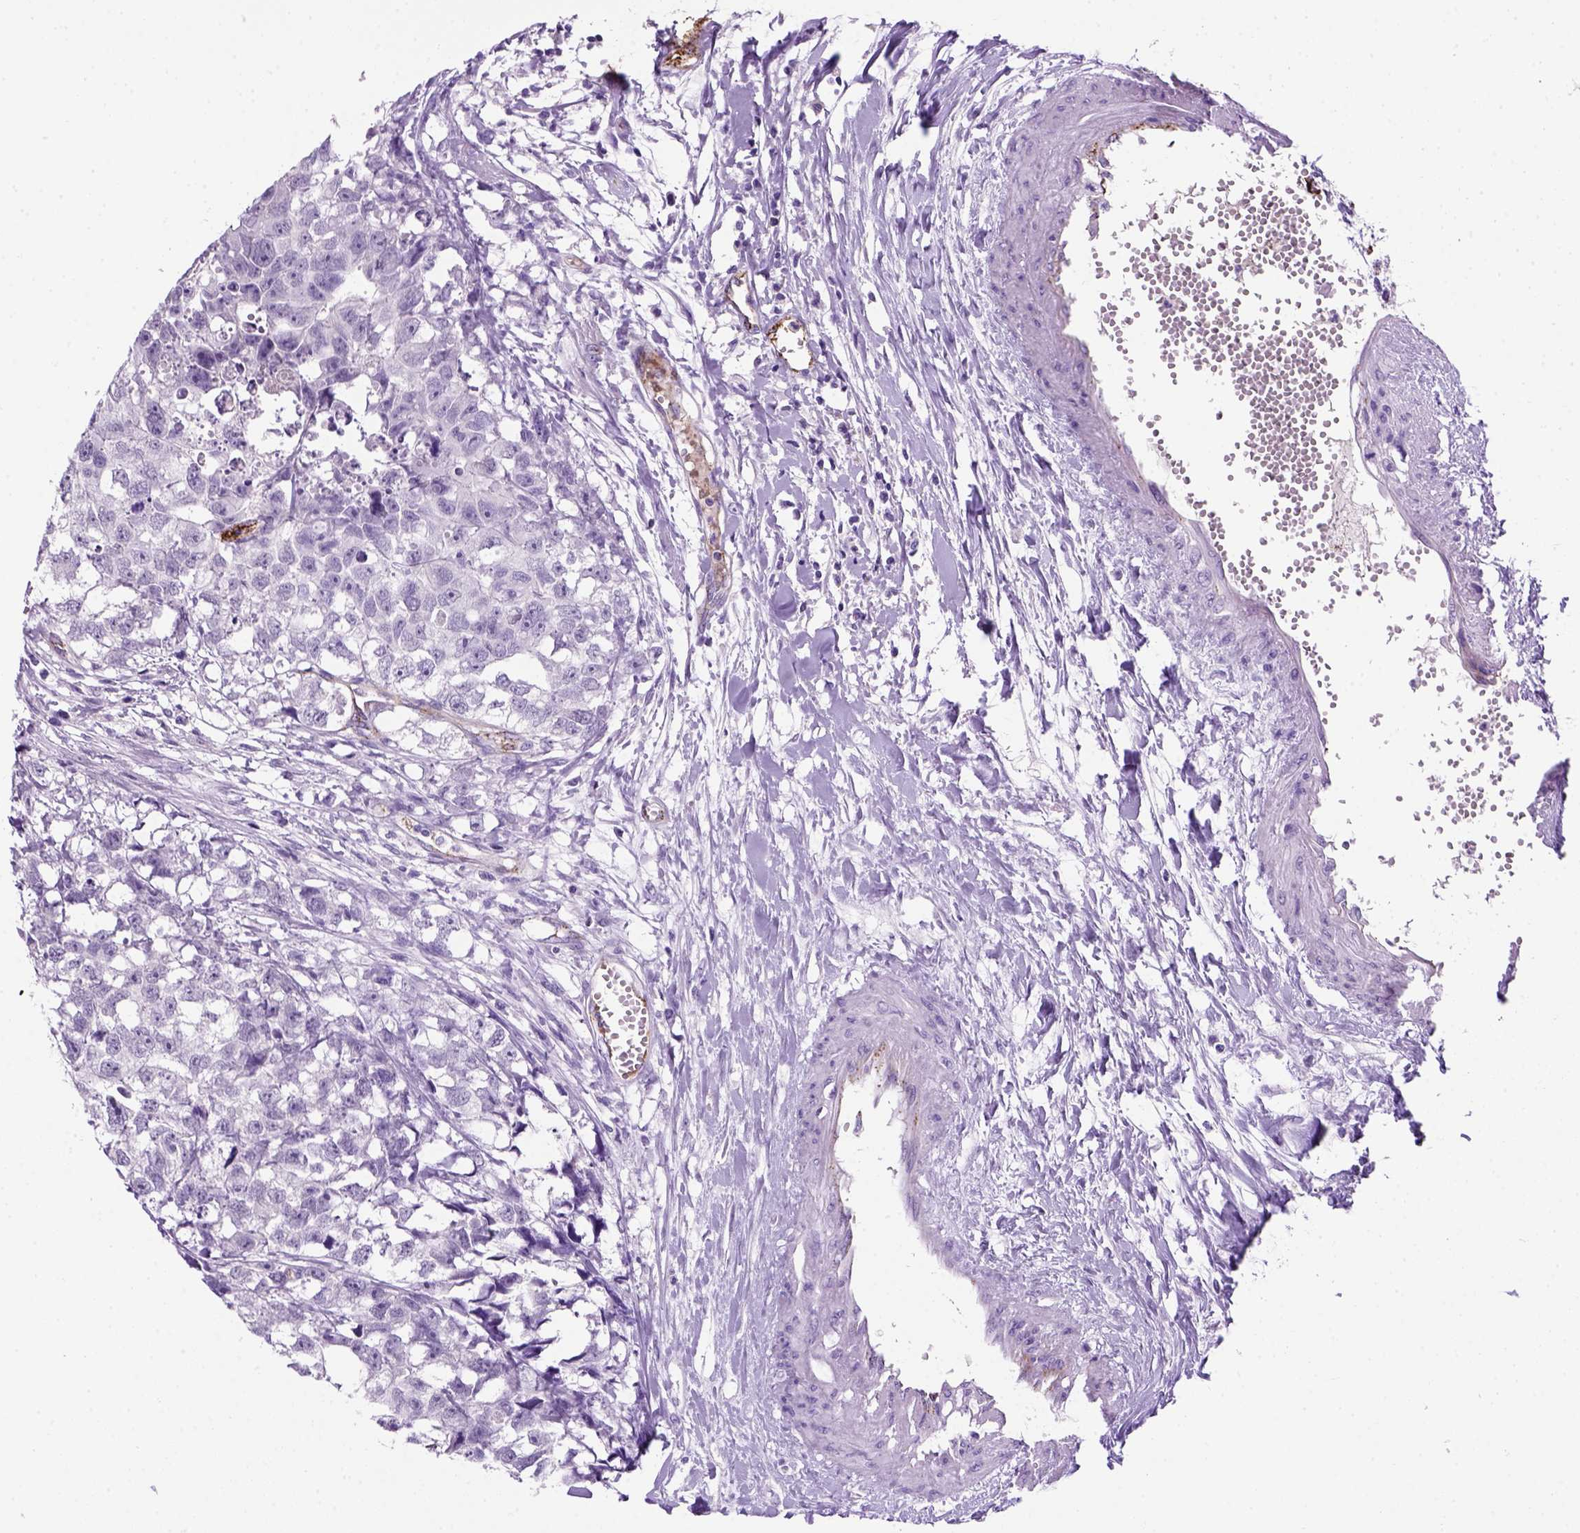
{"staining": {"intensity": "negative", "quantity": "none", "location": "none"}, "tissue": "testis cancer", "cell_type": "Tumor cells", "image_type": "cancer", "snomed": [{"axis": "morphology", "description": "Carcinoma, Embryonal, NOS"}, {"axis": "morphology", "description": "Teratoma, malignant, NOS"}, {"axis": "topography", "description": "Testis"}], "caption": "Testis embryonal carcinoma was stained to show a protein in brown. There is no significant staining in tumor cells. Brightfield microscopy of immunohistochemistry (IHC) stained with DAB (3,3'-diaminobenzidine) (brown) and hematoxylin (blue), captured at high magnification.", "gene": "VWF", "patient": {"sex": "male", "age": 44}}